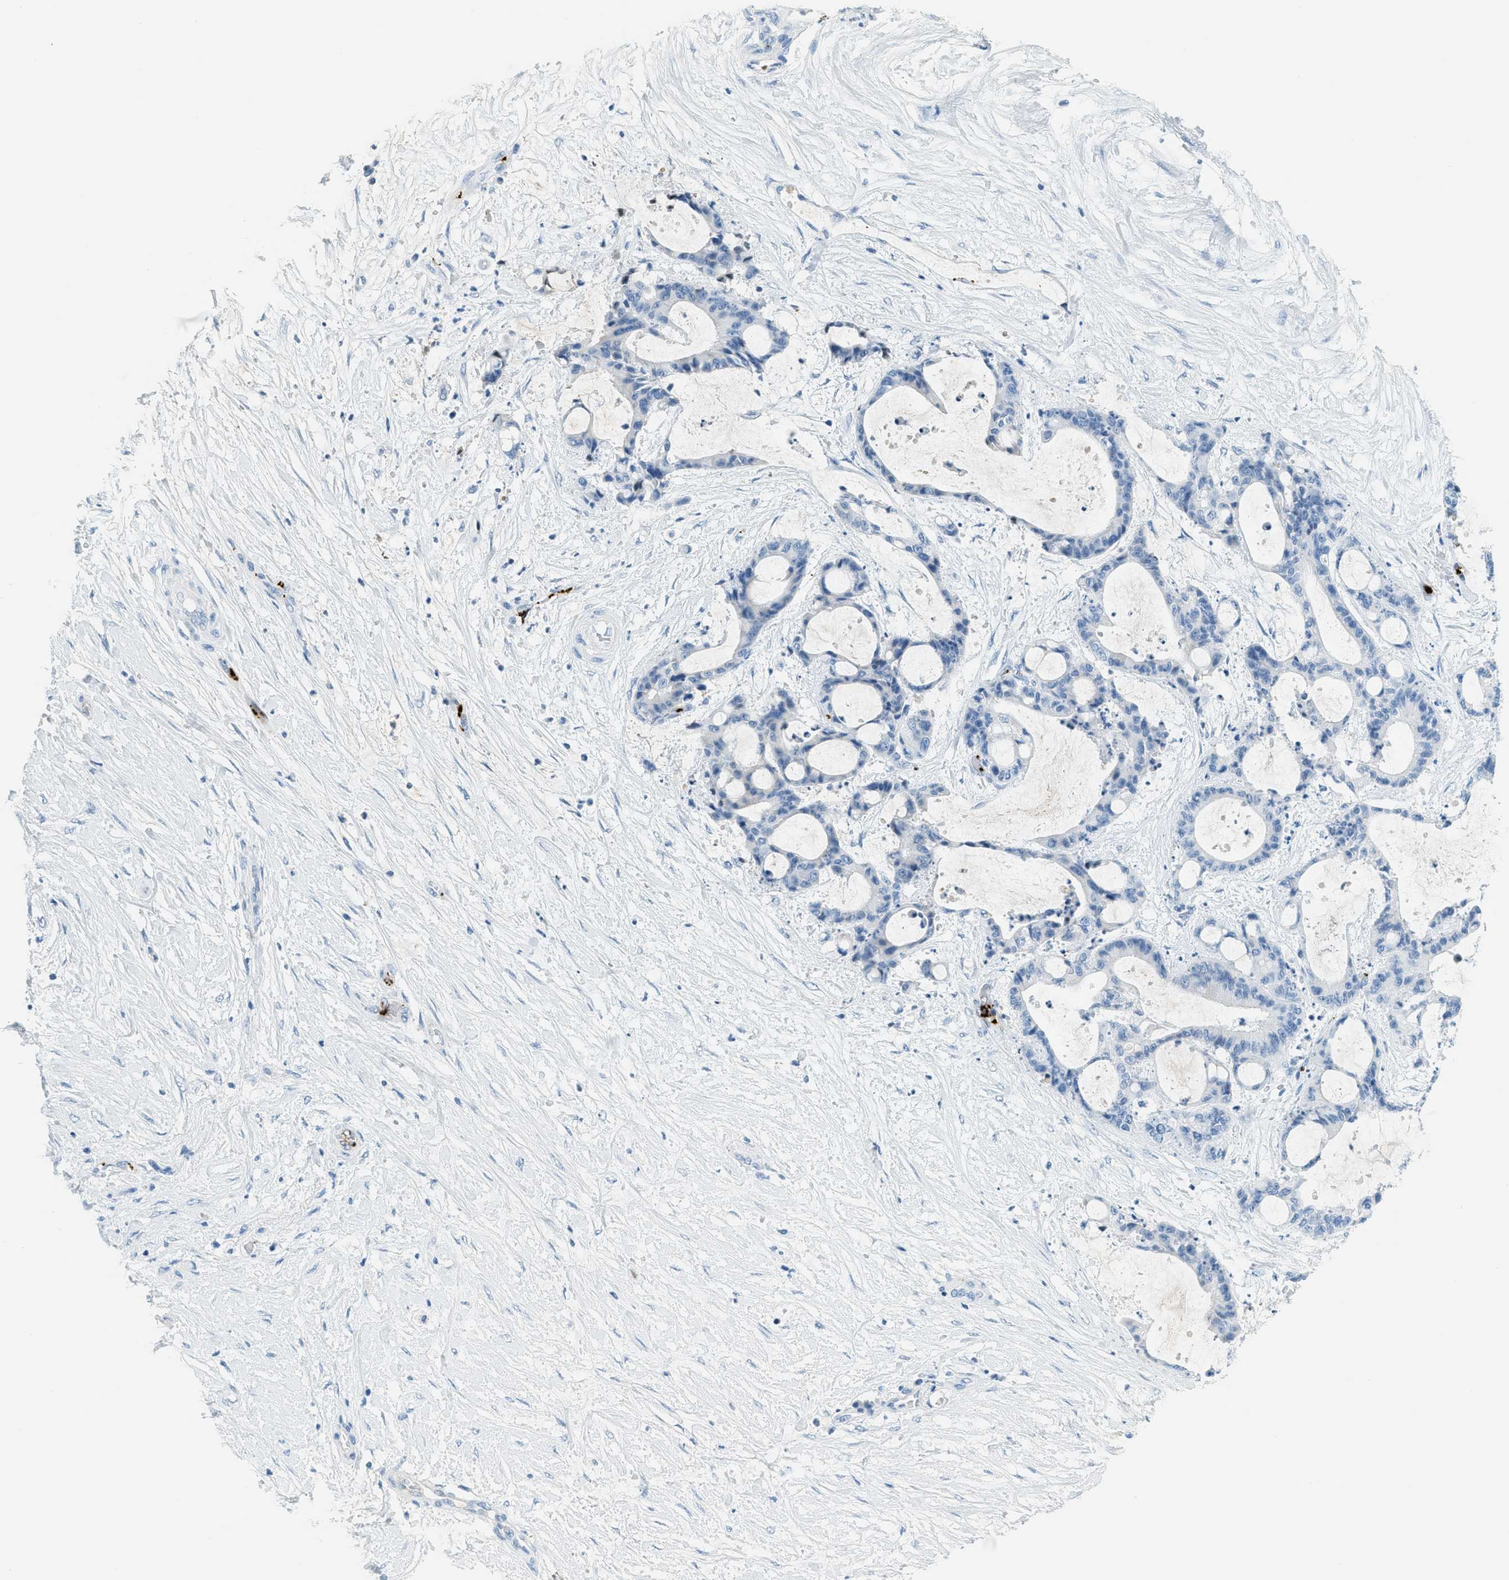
{"staining": {"intensity": "negative", "quantity": "none", "location": "none"}, "tissue": "liver cancer", "cell_type": "Tumor cells", "image_type": "cancer", "snomed": [{"axis": "morphology", "description": "Cholangiocarcinoma"}, {"axis": "topography", "description": "Liver"}], "caption": "An immunohistochemistry (IHC) micrograph of cholangiocarcinoma (liver) is shown. There is no staining in tumor cells of cholangiocarcinoma (liver).", "gene": "PPBP", "patient": {"sex": "female", "age": 73}}